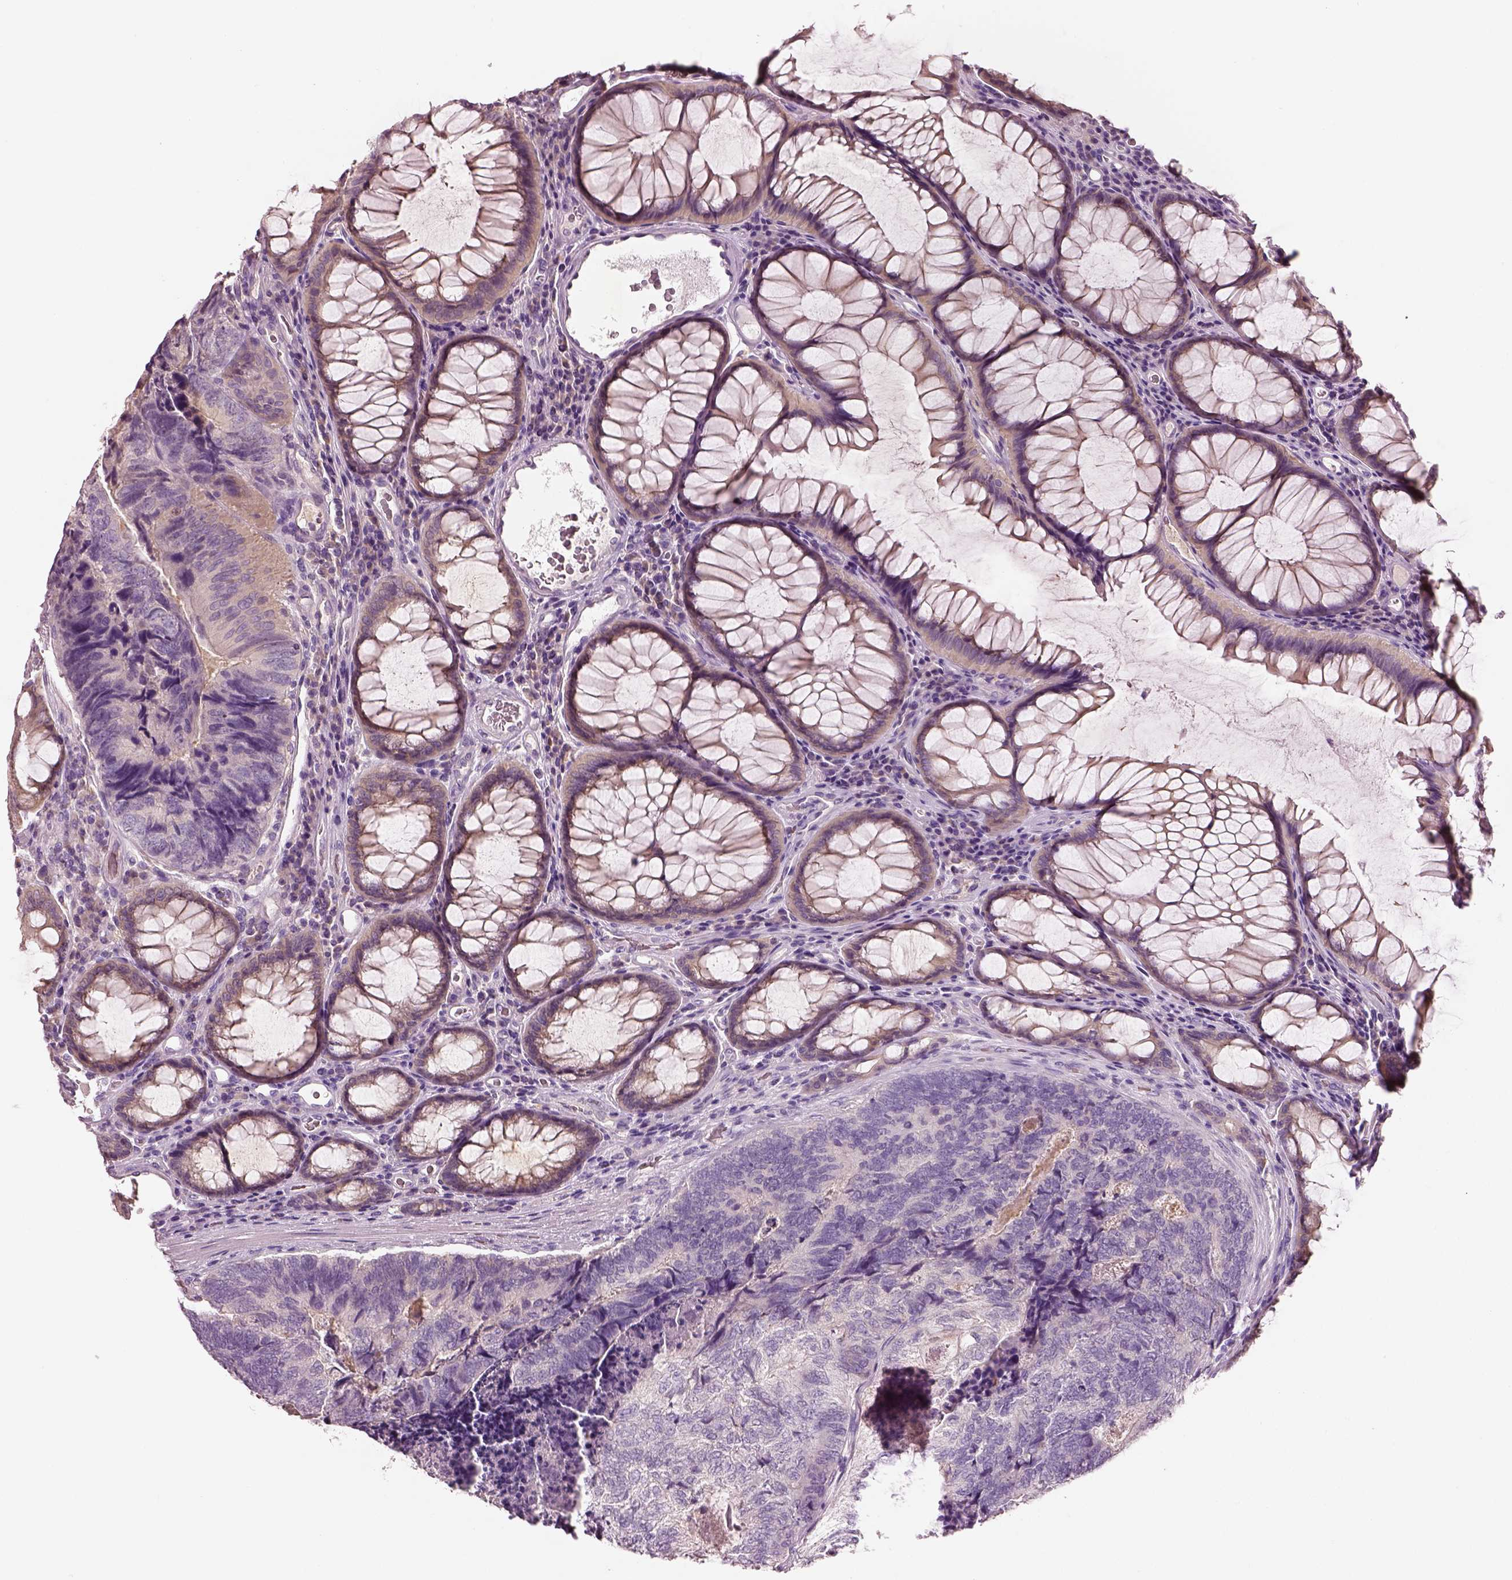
{"staining": {"intensity": "negative", "quantity": "none", "location": "none"}, "tissue": "colorectal cancer", "cell_type": "Tumor cells", "image_type": "cancer", "snomed": [{"axis": "morphology", "description": "Adenocarcinoma, NOS"}, {"axis": "topography", "description": "Colon"}], "caption": "Immunohistochemical staining of colorectal adenocarcinoma demonstrates no significant staining in tumor cells.", "gene": "ELSPBP1", "patient": {"sex": "female", "age": 67}}